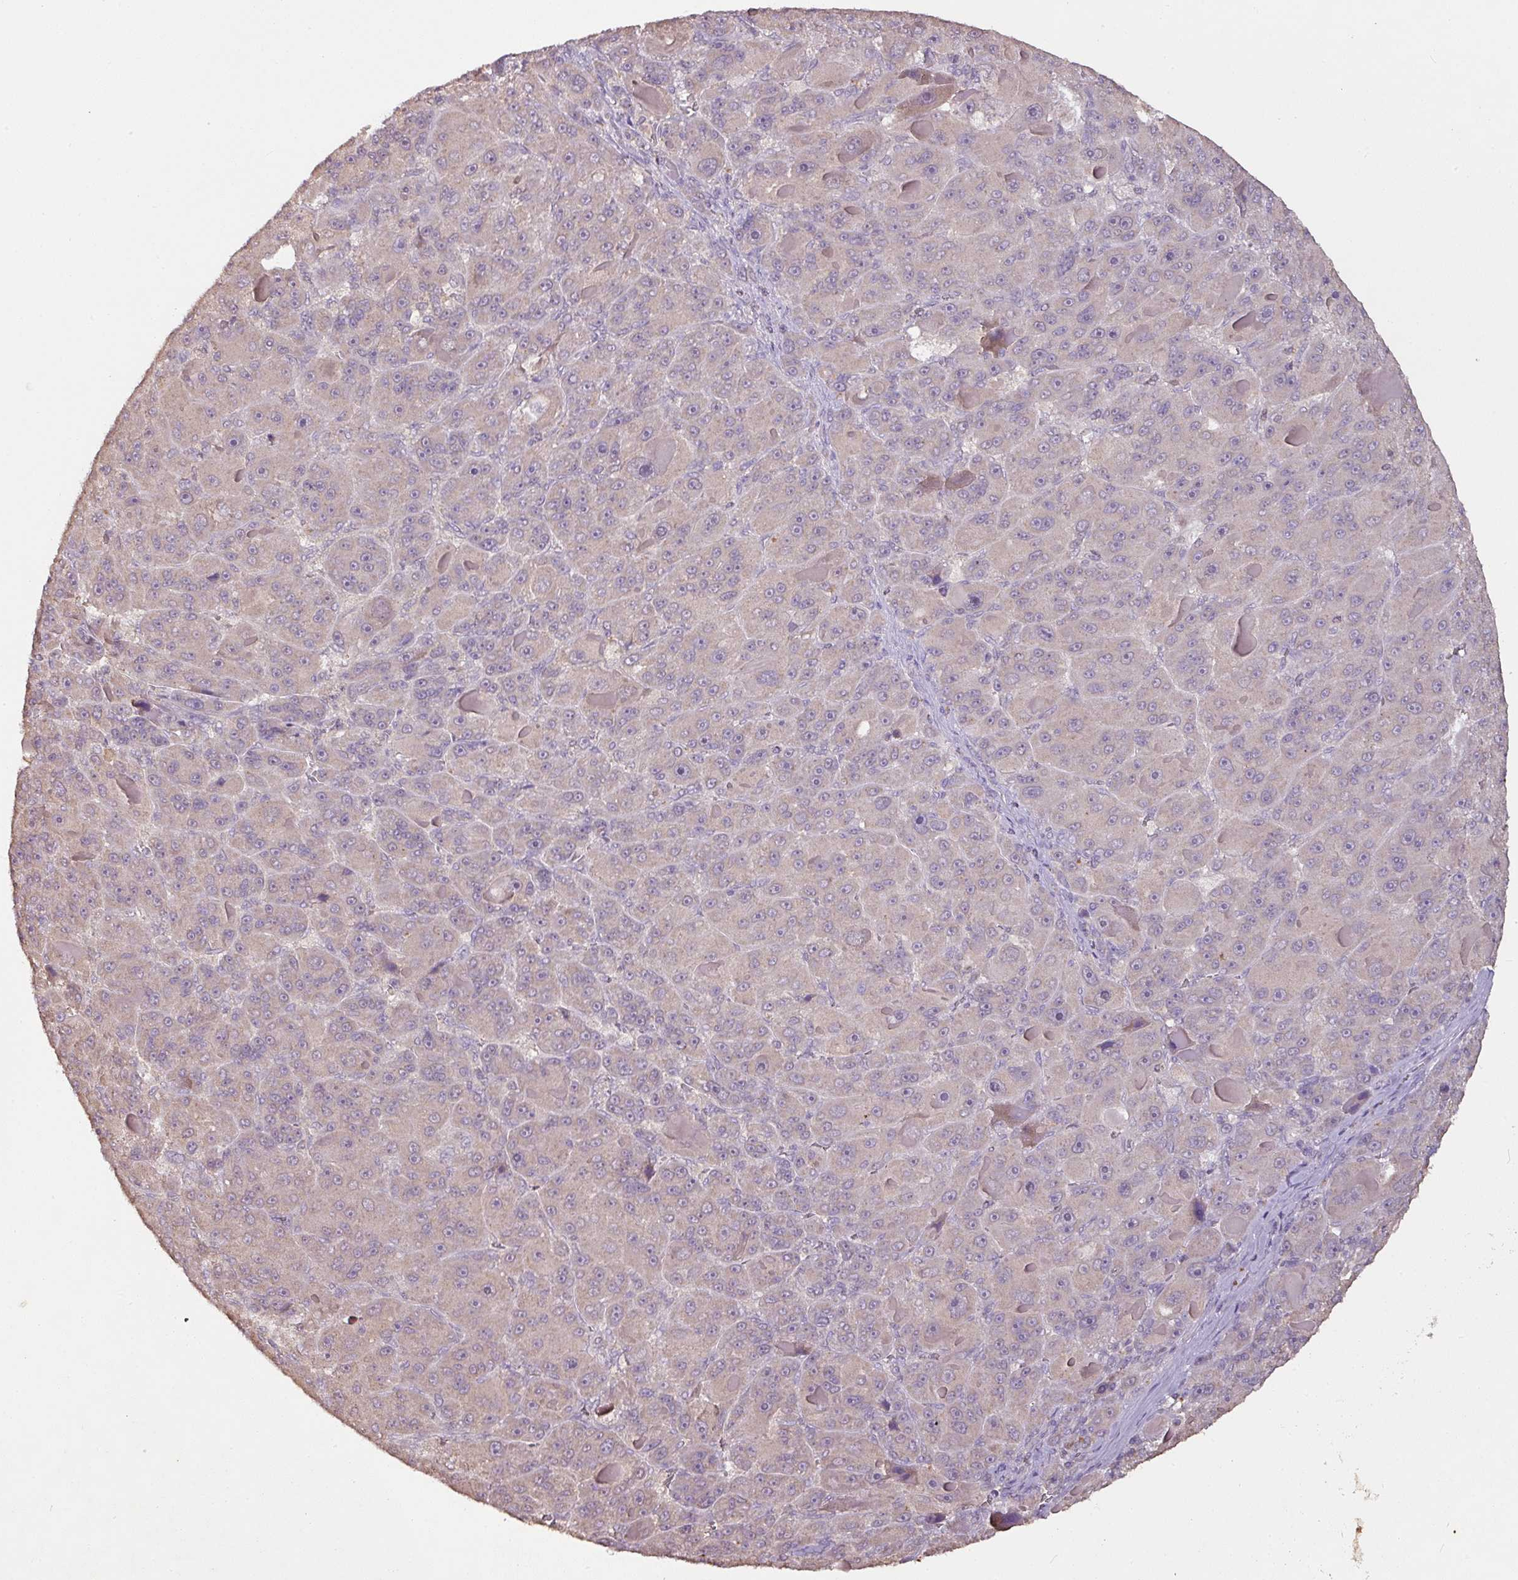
{"staining": {"intensity": "weak", "quantity": "<25%", "location": "cytoplasmic/membranous"}, "tissue": "liver cancer", "cell_type": "Tumor cells", "image_type": "cancer", "snomed": [{"axis": "morphology", "description": "Carcinoma, Hepatocellular, NOS"}, {"axis": "topography", "description": "Liver"}], "caption": "Liver hepatocellular carcinoma stained for a protein using IHC demonstrates no staining tumor cells.", "gene": "RPL38", "patient": {"sex": "male", "age": 76}}